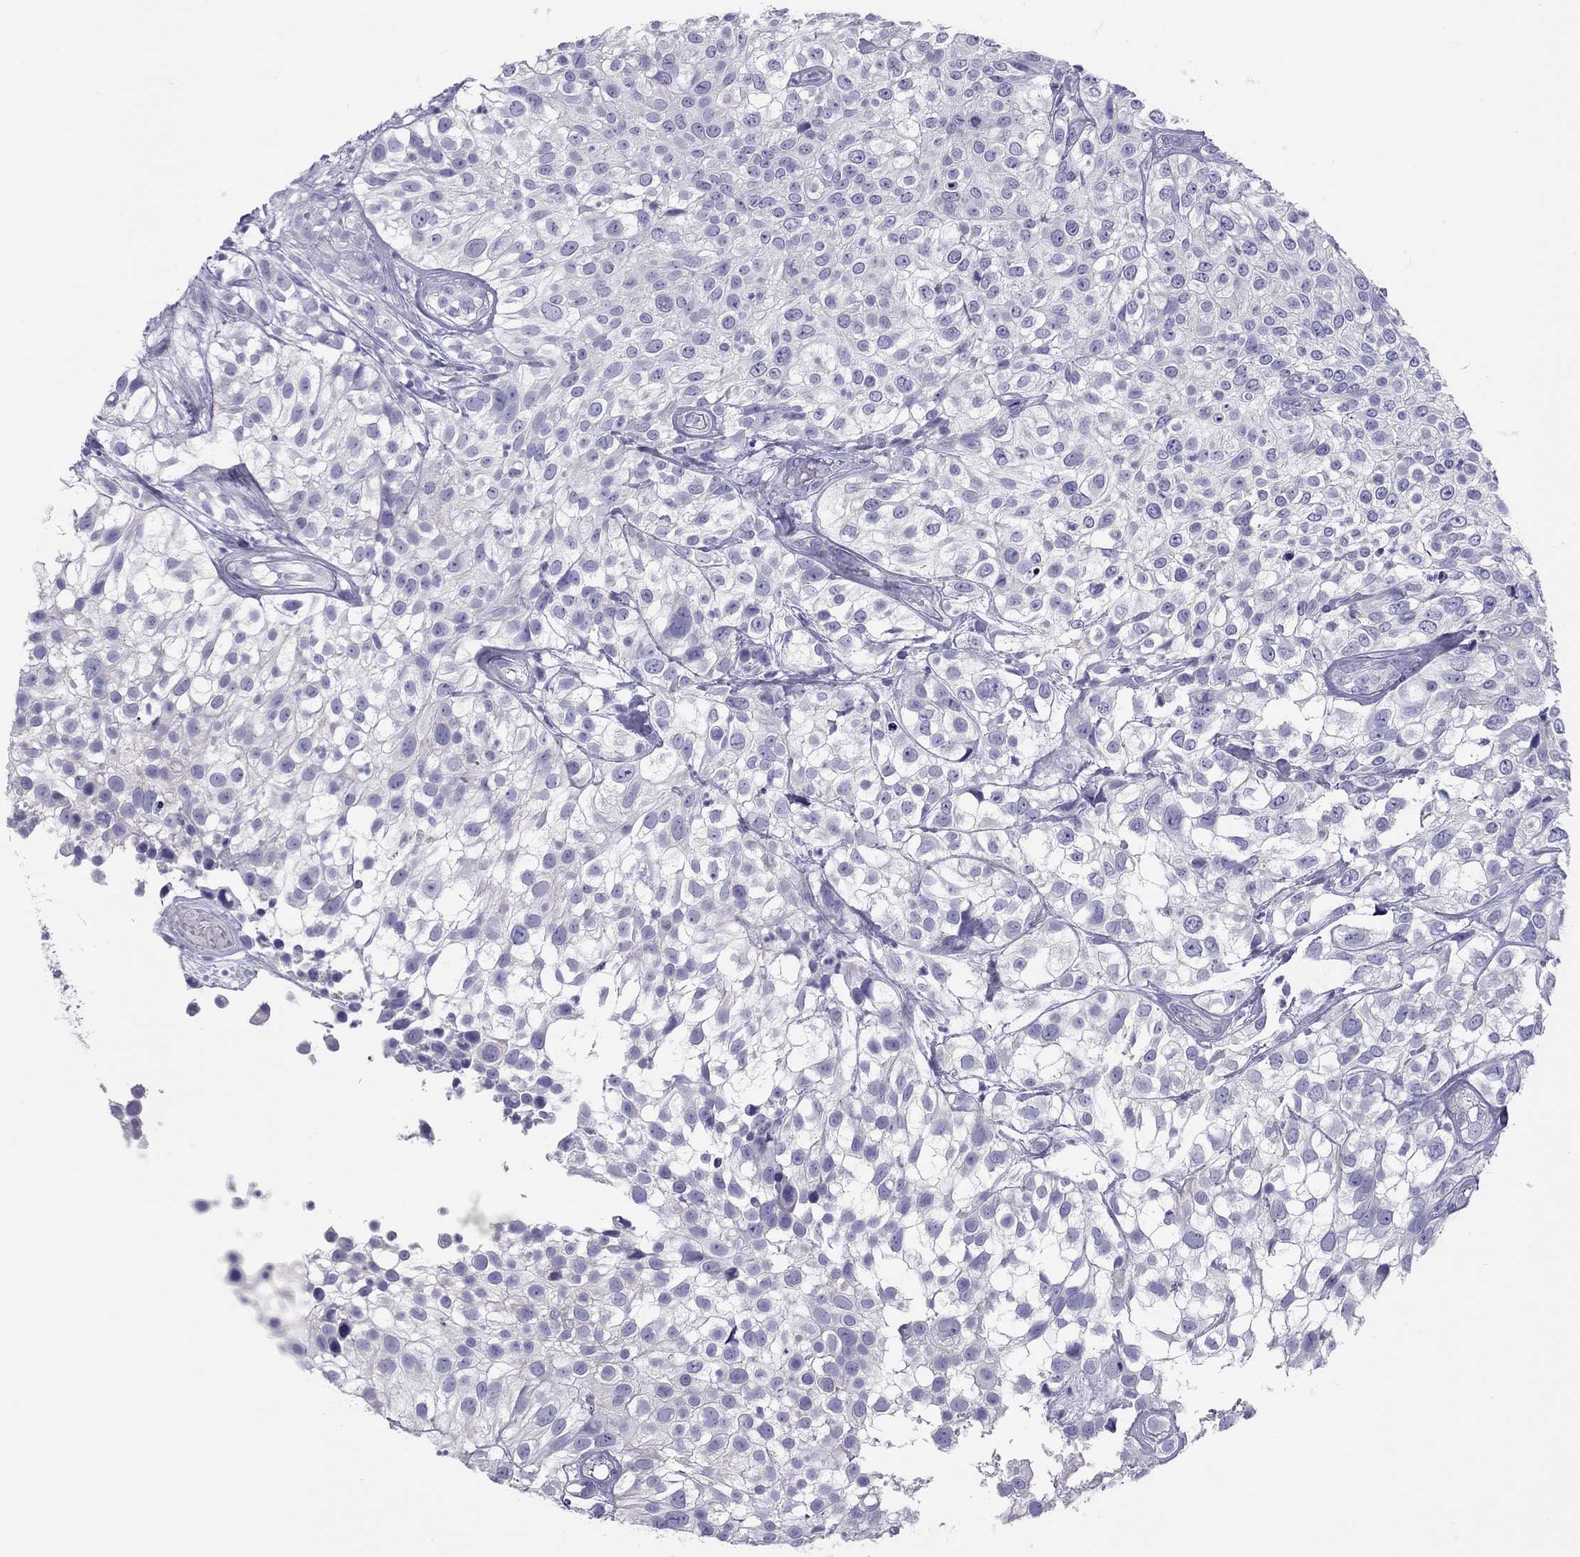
{"staining": {"intensity": "negative", "quantity": "none", "location": "none"}, "tissue": "urothelial cancer", "cell_type": "Tumor cells", "image_type": "cancer", "snomed": [{"axis": "morphology", "description": "Urothelial carcinoma, High grade"}, {"axis": "topography", "description": "Urinary bladder"}], "caption": "Human urothelial carcinoma (high-grade) stained for a protein using IHC displays no staining in tumor cells.", "gene": "PSMB11", "patient": {"sex": "male", "age": 56}}